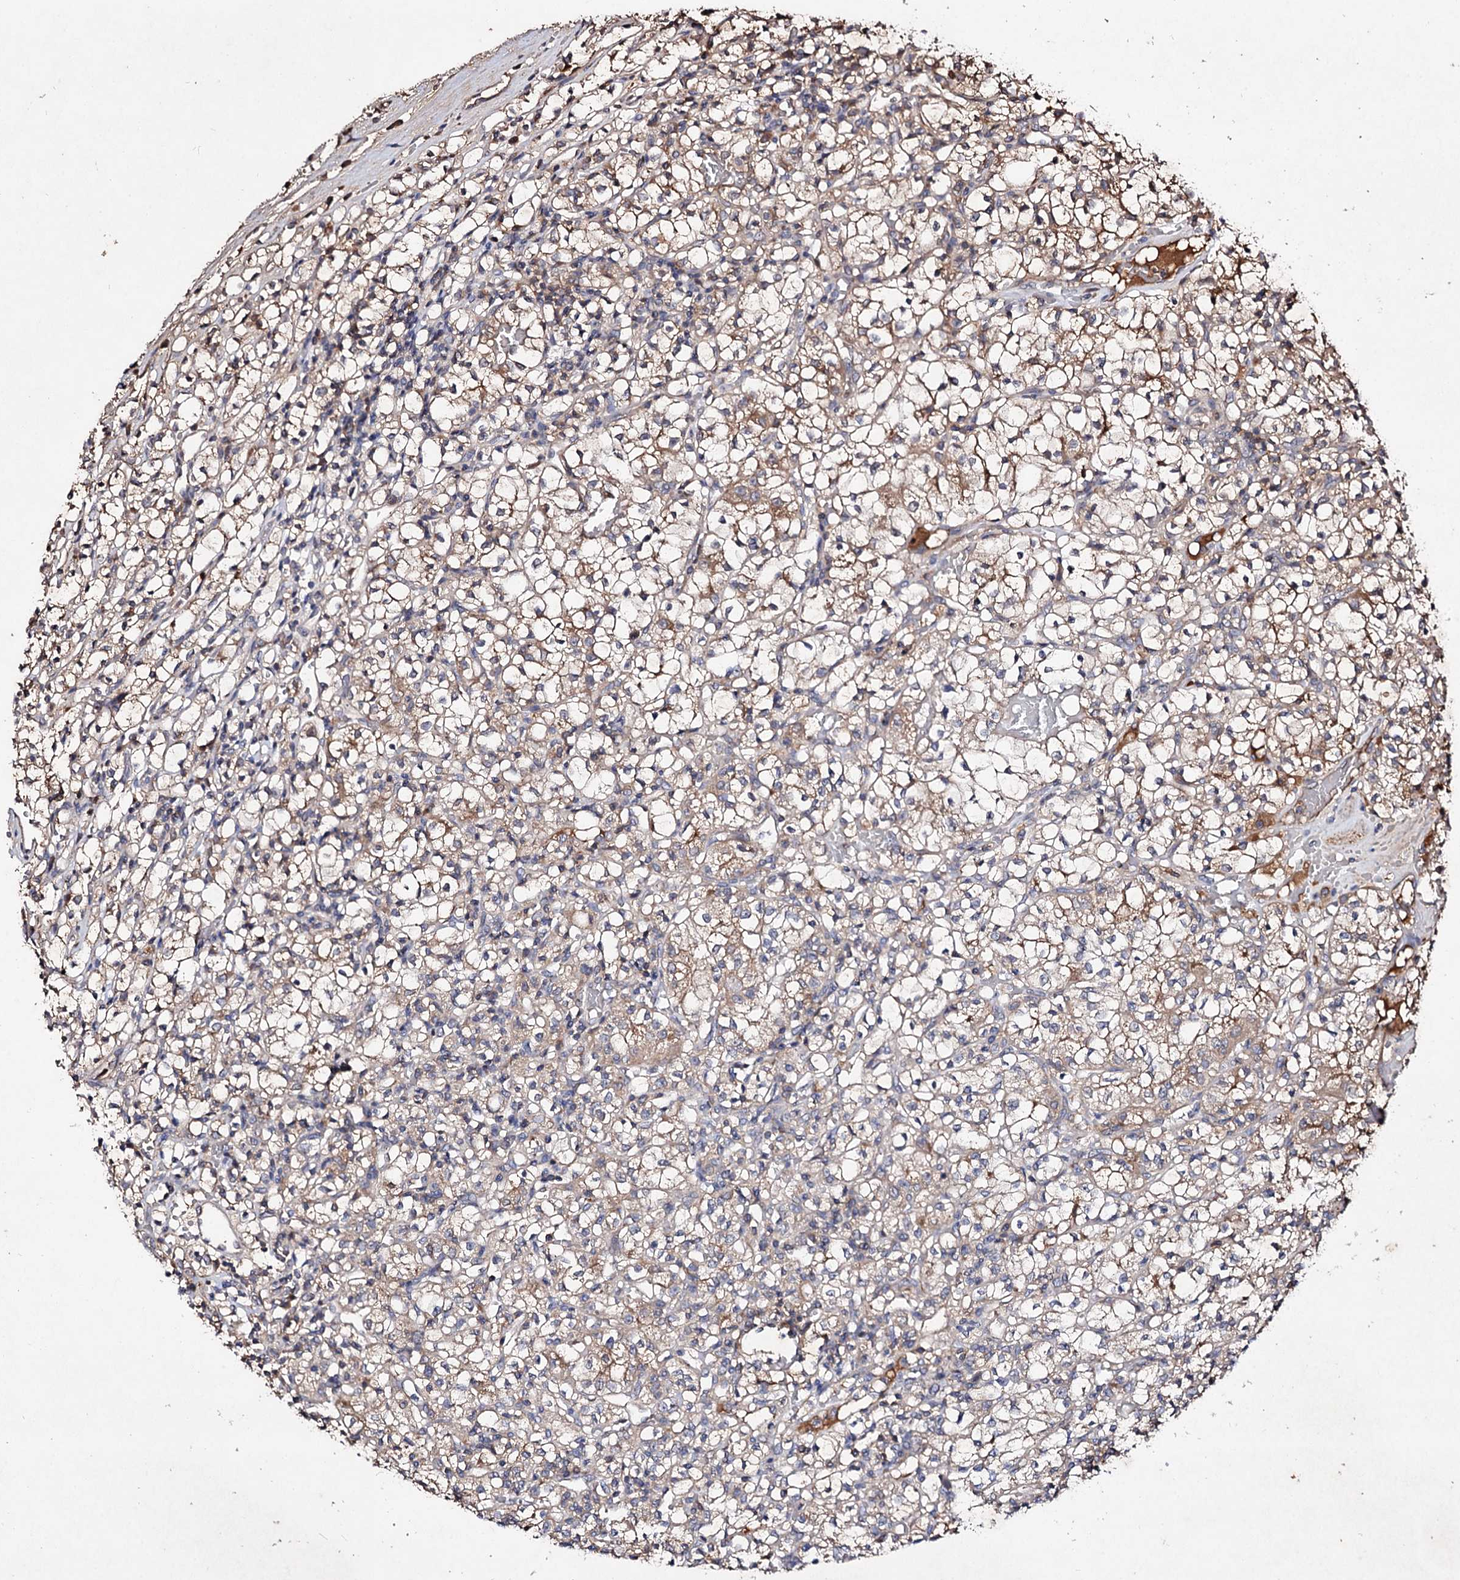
{"staining": {"intensity": "moderate", "quantity": ">75%", "location": "cytoplasmic/membranous"}, "tissue": "renal cancer", "cell_type": "Tumor cells", "image_type": "cancer", "snomed": [{"axis": "morphology", "description": "Adenocarcinoma, NOS"}, {"axis": "topography", "description": "Kidney"}], "caption": "Protein staining of renal cancer (adenocarcinoma) tissue displays moderate cytoplasmic/membranous expression in approximately >75% of tumor cells.", "gene": "ARFIP2", "patient": {"sex": "female", "age": 59}}